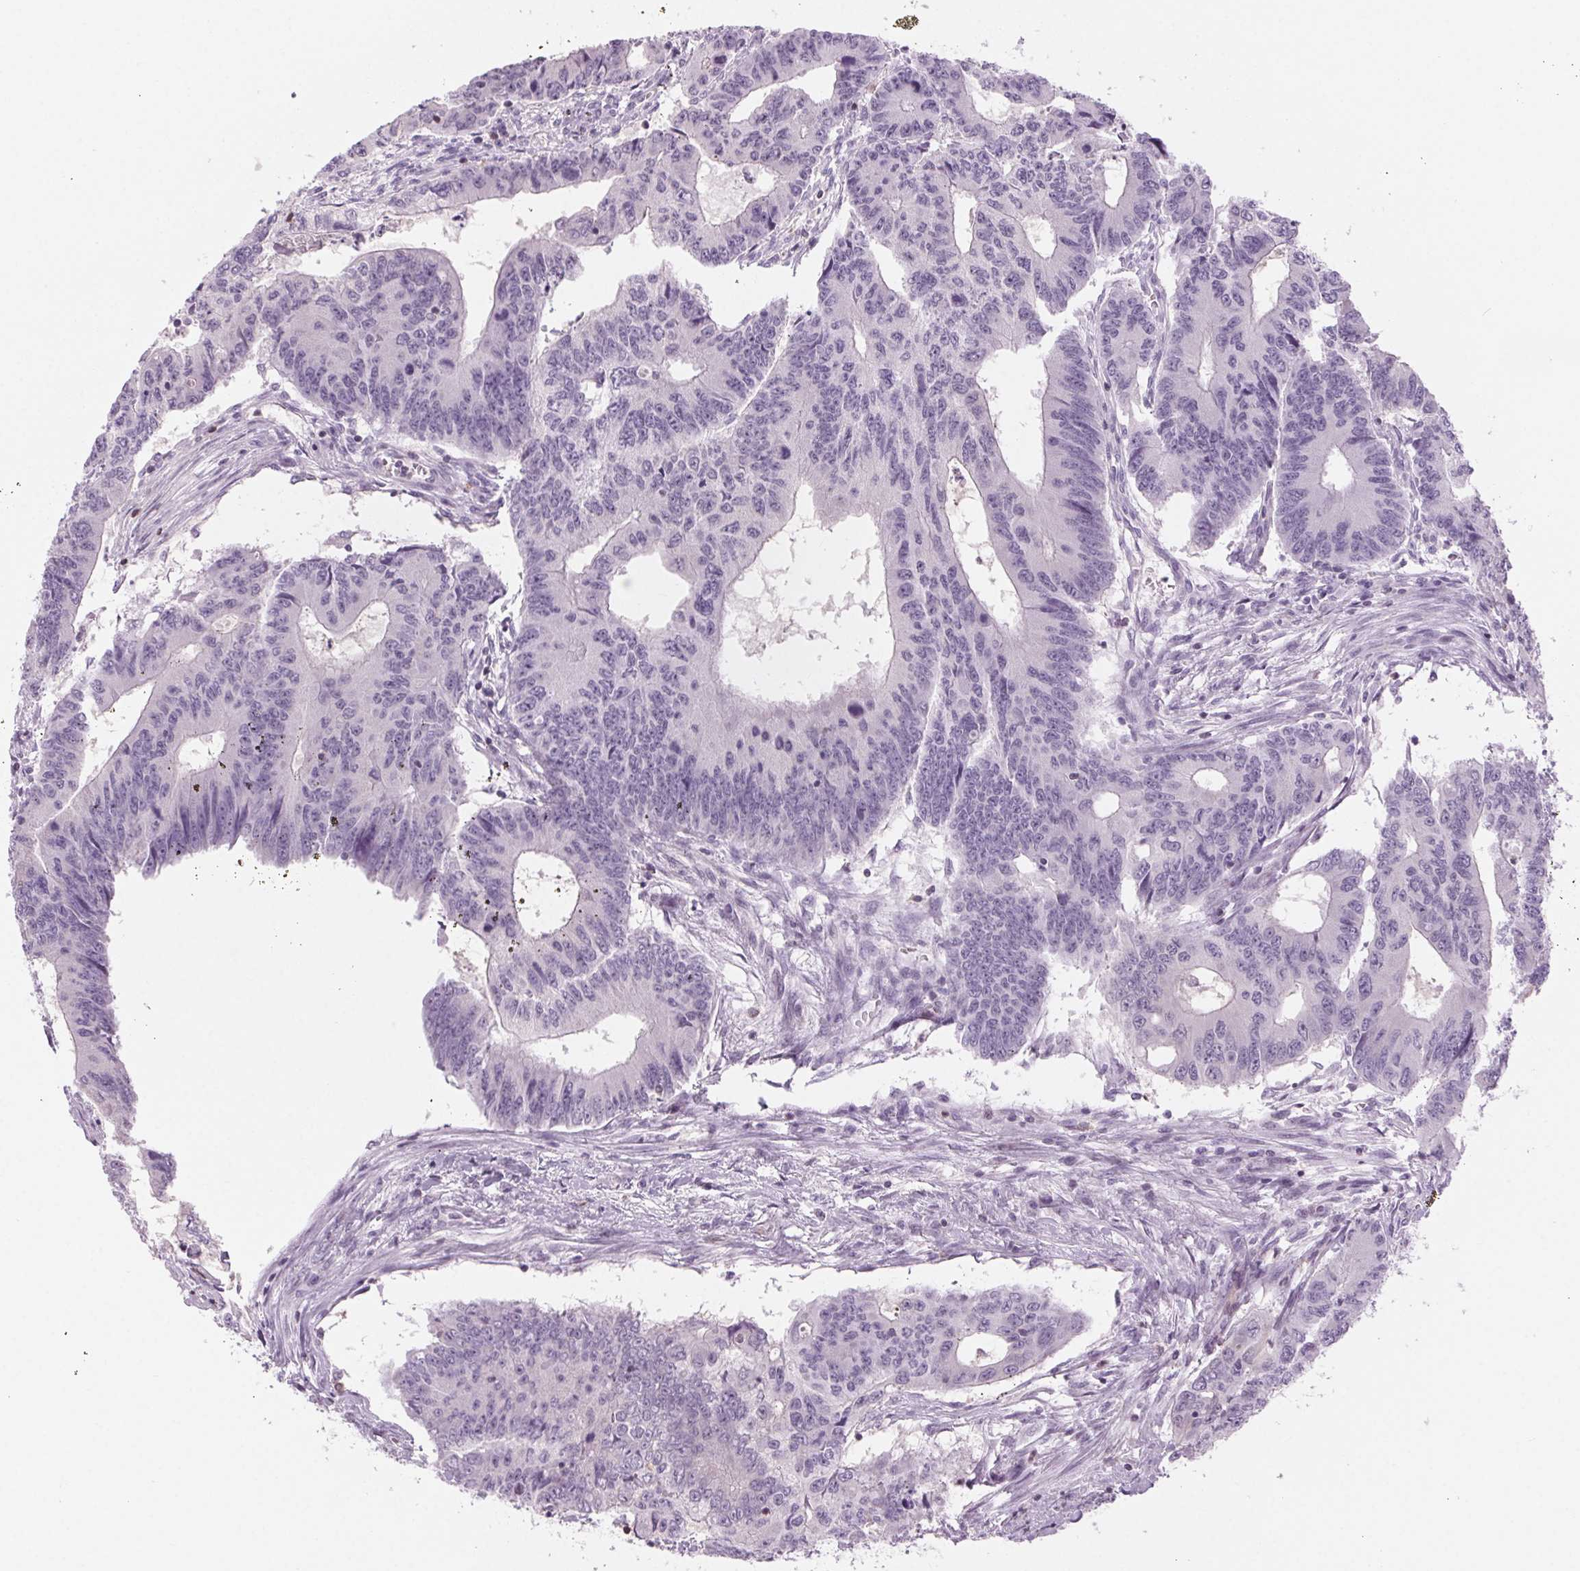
{"staining": {"intensity": "negative", "quantity": "none", "location": "none"}, "tissue": "colorectal cancer", "cell_type": "Tumor cells", "image_type": "cancer", "snomed": [{"axis": "morphology", "description": "Adenocarcinoma, NOS"}, {"axis": "topography", "description": "Colon"}], "caption": "This is a histopathology image of immunohistochemistry staining of colorectal cancer (adenocarcinoma), which shows no expression in tumor cells.", "gene": "SLC6A19", "patient": {"sex": "male", "age": 53}}